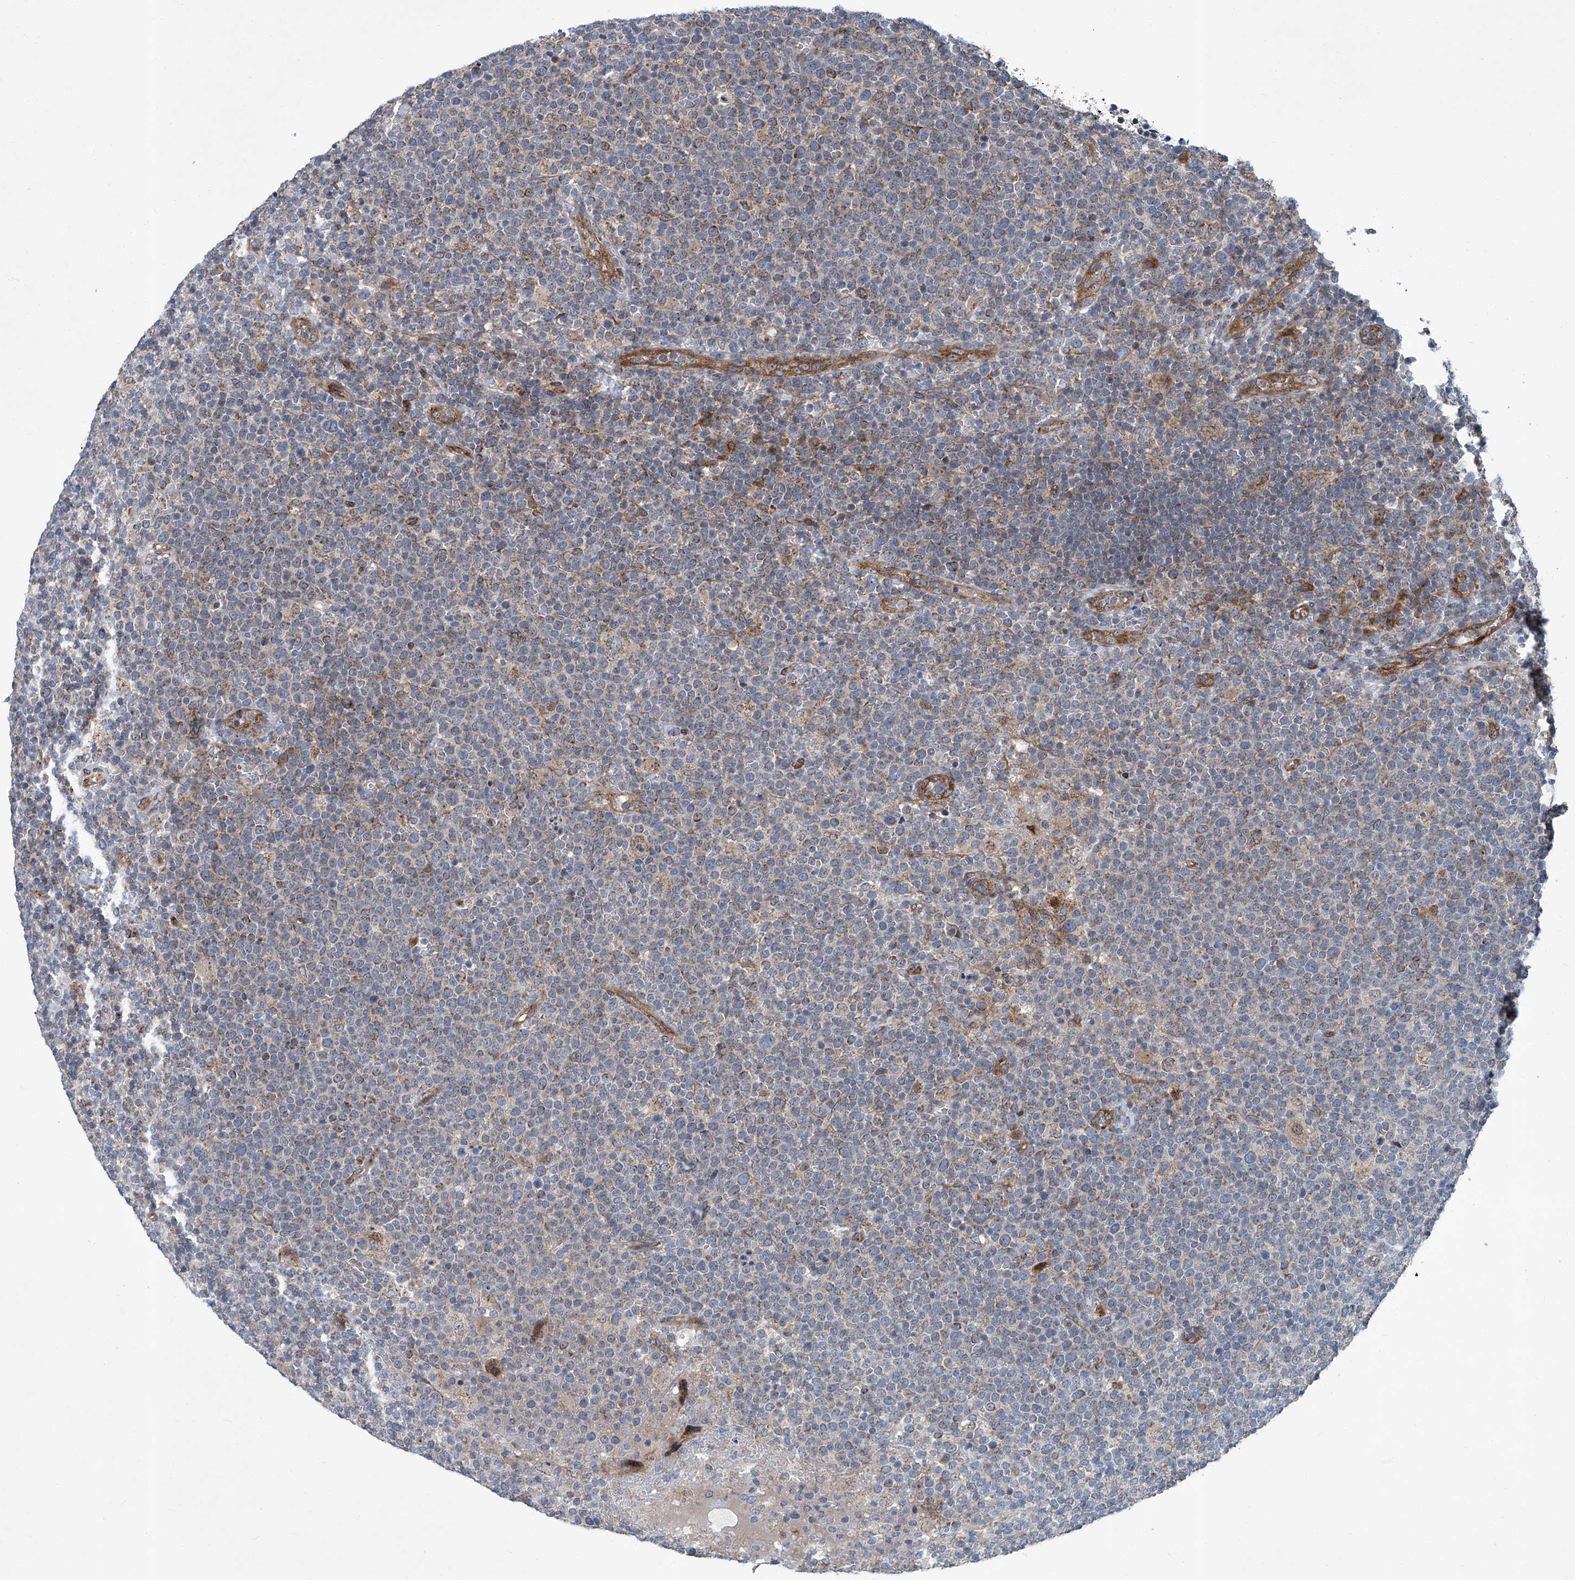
{"staining": {"intensity": "weak", "quantity": "<25%", "location": "cytoplasmic/membranous"}, "tissue": "lymphoma", "cell_type": "Tumor cells", "image_type": "cancer", "snomed": [{"axis": "morphology", "description": "Malignant lymphoma, non-Hodgkin's type, High grade"}, {"axis": "topography", "description": "Lymph node"}], "caption": "There is no significant expression in tumor cells of lymphoma.", "gene": "GPR132", "patient": {"sex": "male", "age": 61}}